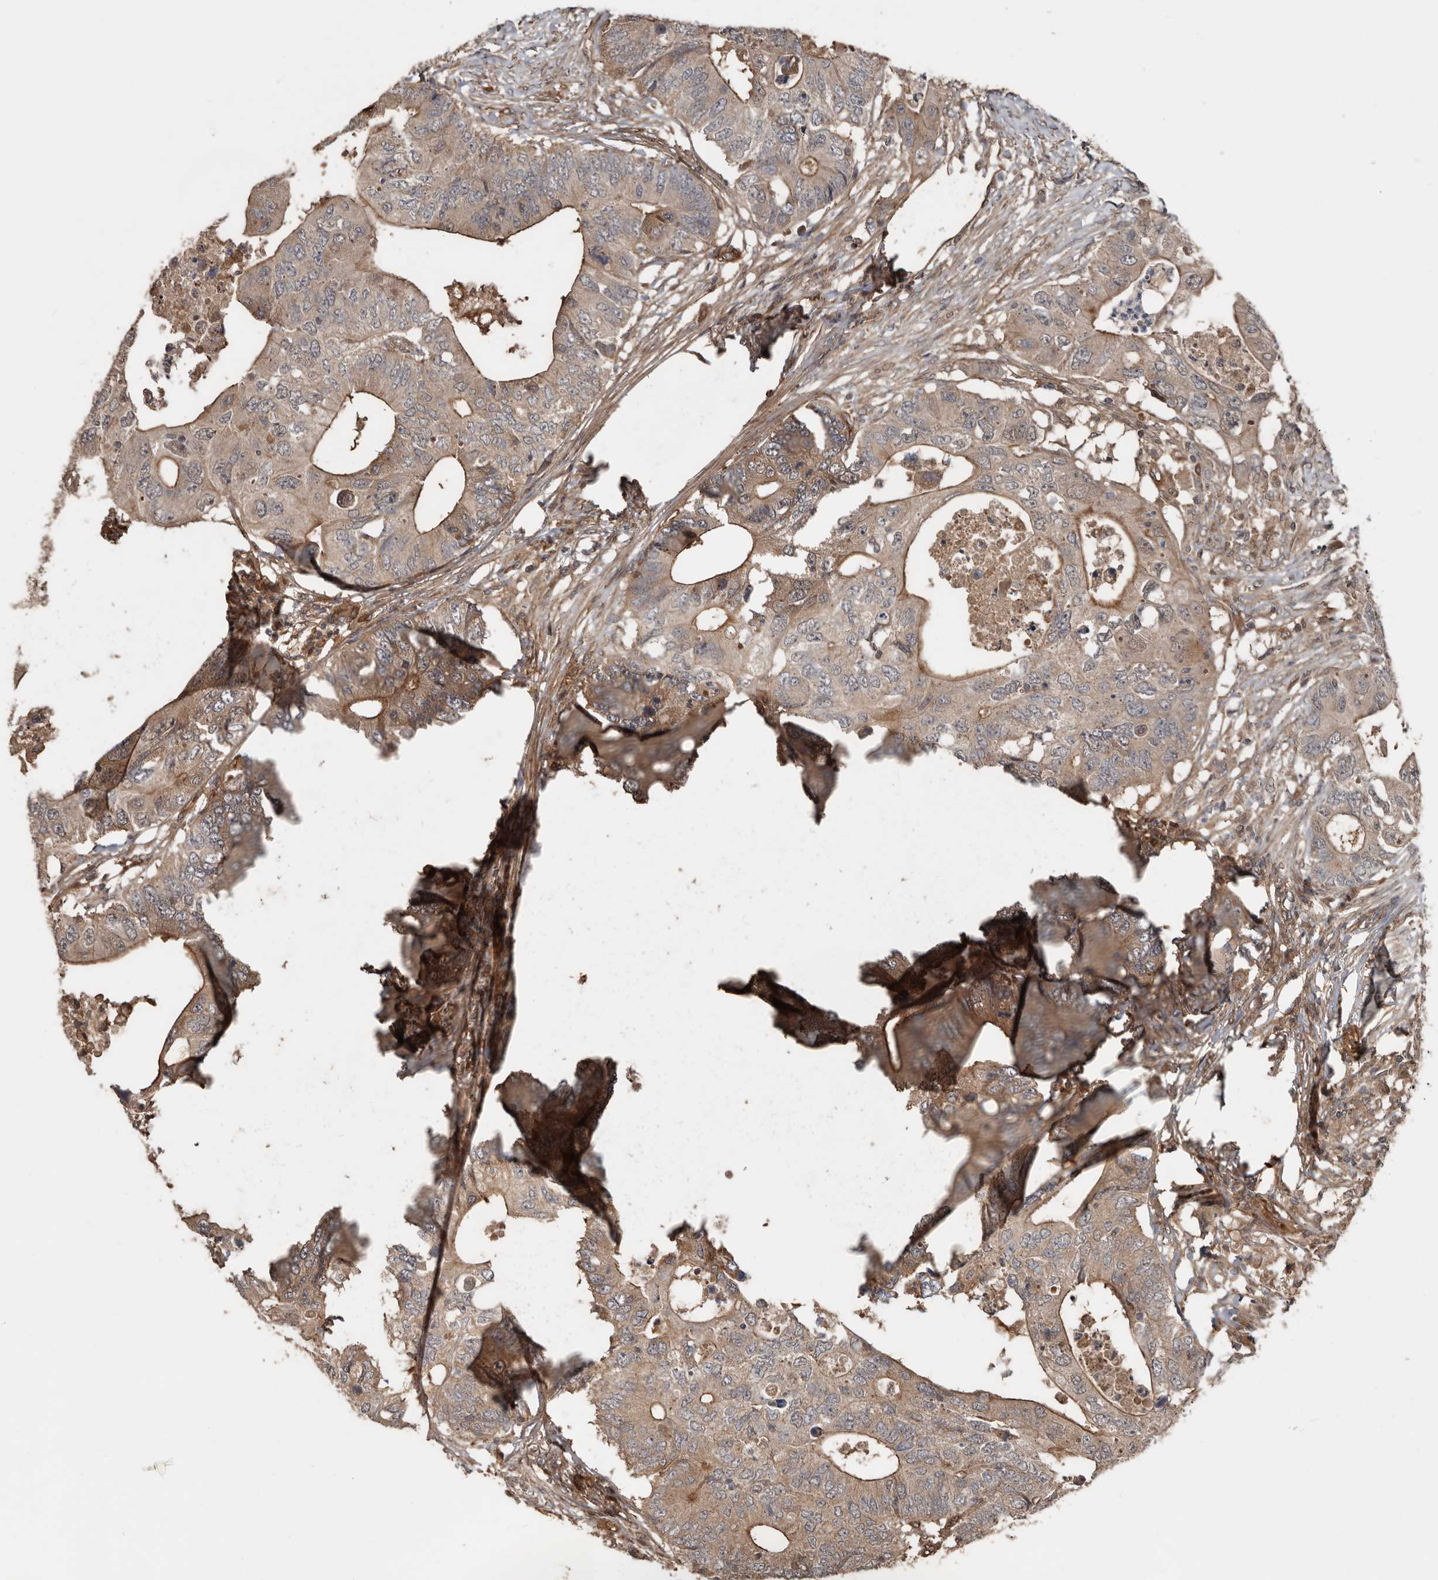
{"staining": {"intensity": "weak", "quantity": ">75%", "location": "cytoplasmic/membranous"}, "tissue": "colorectal cancer", "cell_type": "Tumor cells", "image_type": "cancer", "snomed": [{"axis": "morphology", "description": "Adenocarcinoma, NOS"}, {"axis": "topography", "description": "Colon"}], "caption": "High-magnification brightfield microscopy of colorectal cancer (adenocarcinoma) stained with DAB (3,3'-diaminobenzidine) (brown) and counterstained with hematoxylin (blue). tumor cells exhibit weak cytoplasmic/membranous positivity is seen in about>75% of cells.", "gene": "EXOC3L1", "patient": {"sex": "male", "age": 71}}